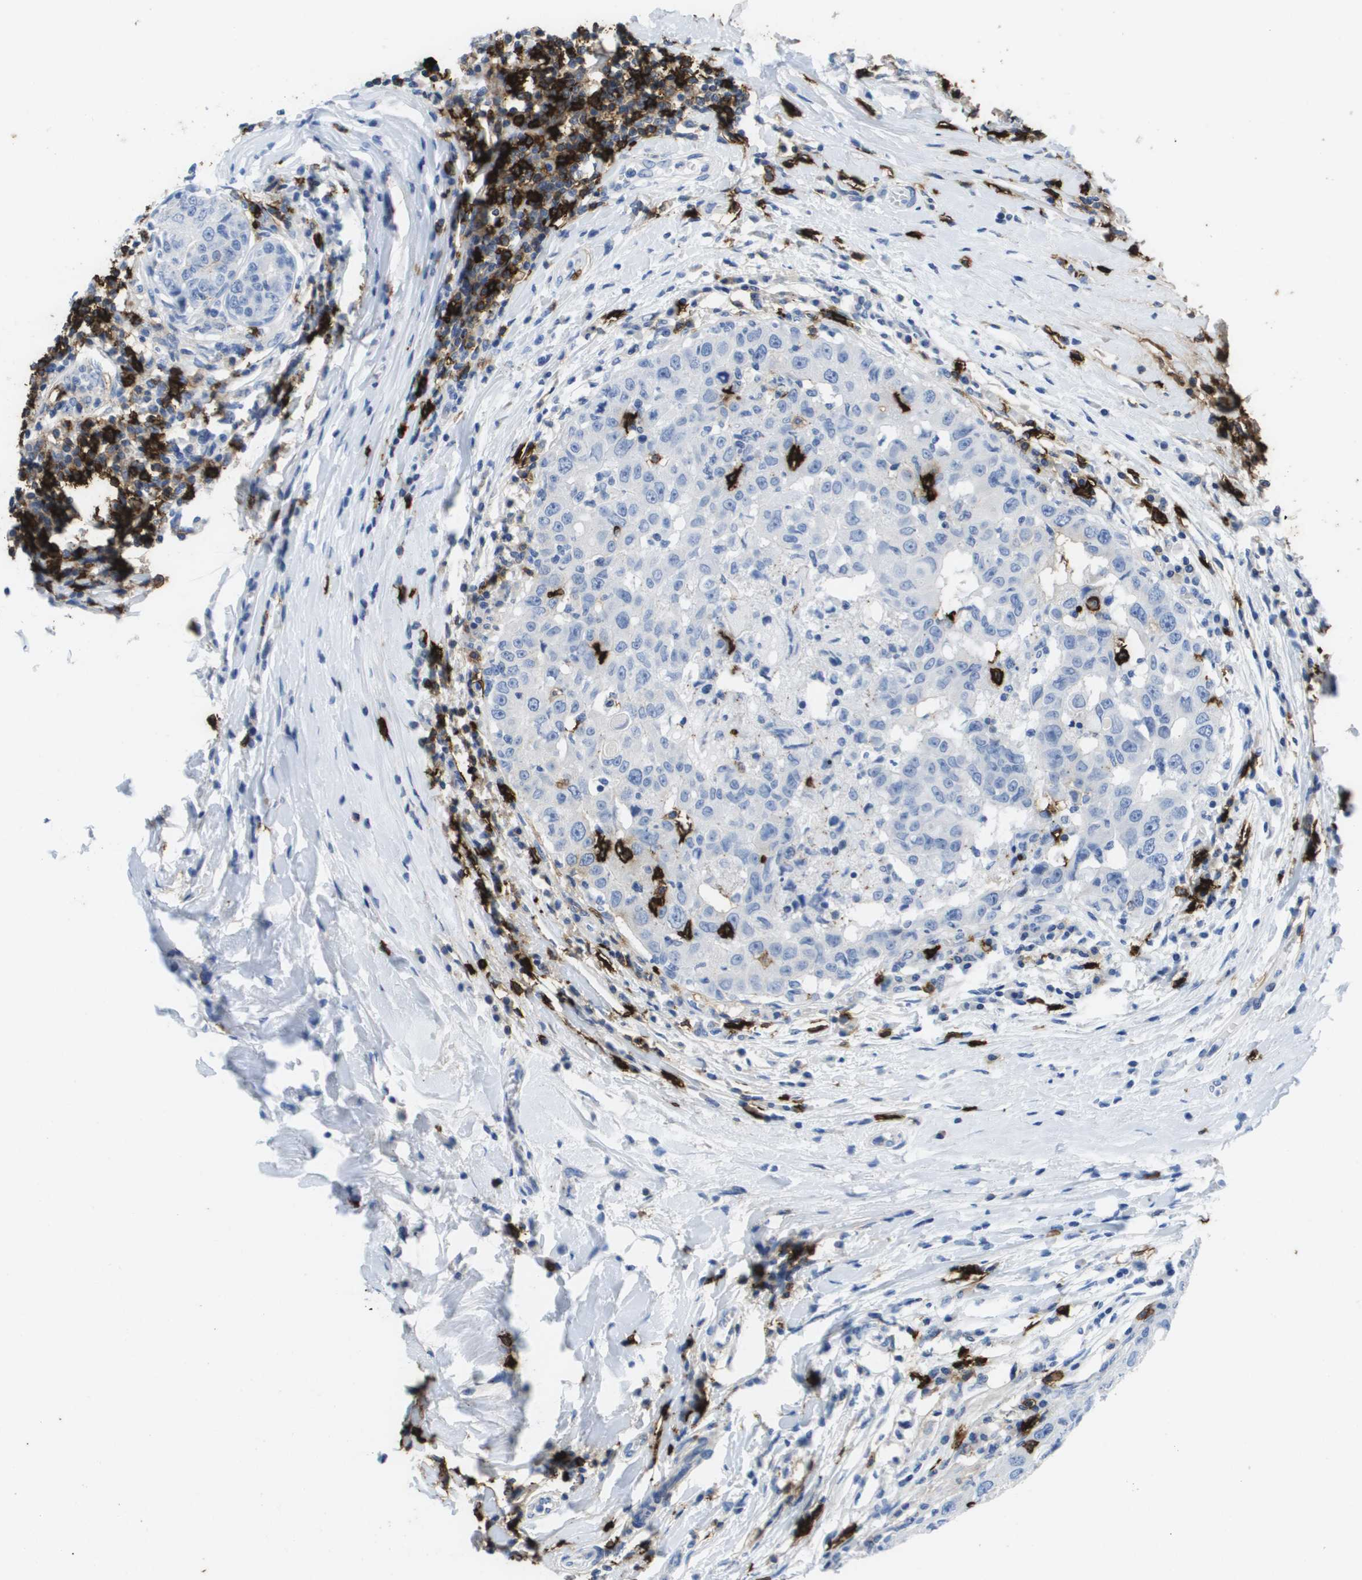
{"staining": {"intensity": "negative", "quantity": "none", "location": "none"}, "tissue": "breast cancer", "cell_type": "Tumor cells", "image_type": "cancer", "snomed": [{"axis": "morphology", "description": "Duct carcinoma"}, {"axis": "topography", "description": "Breast"}], "caption": "This is an immunohistochemistry (IHC) histopathology image of intraductal carcinoma (breast). There is no positivity in tumor cells.", "gene": "MS4A1", "patient": {"sex": "female", "age": 27}}